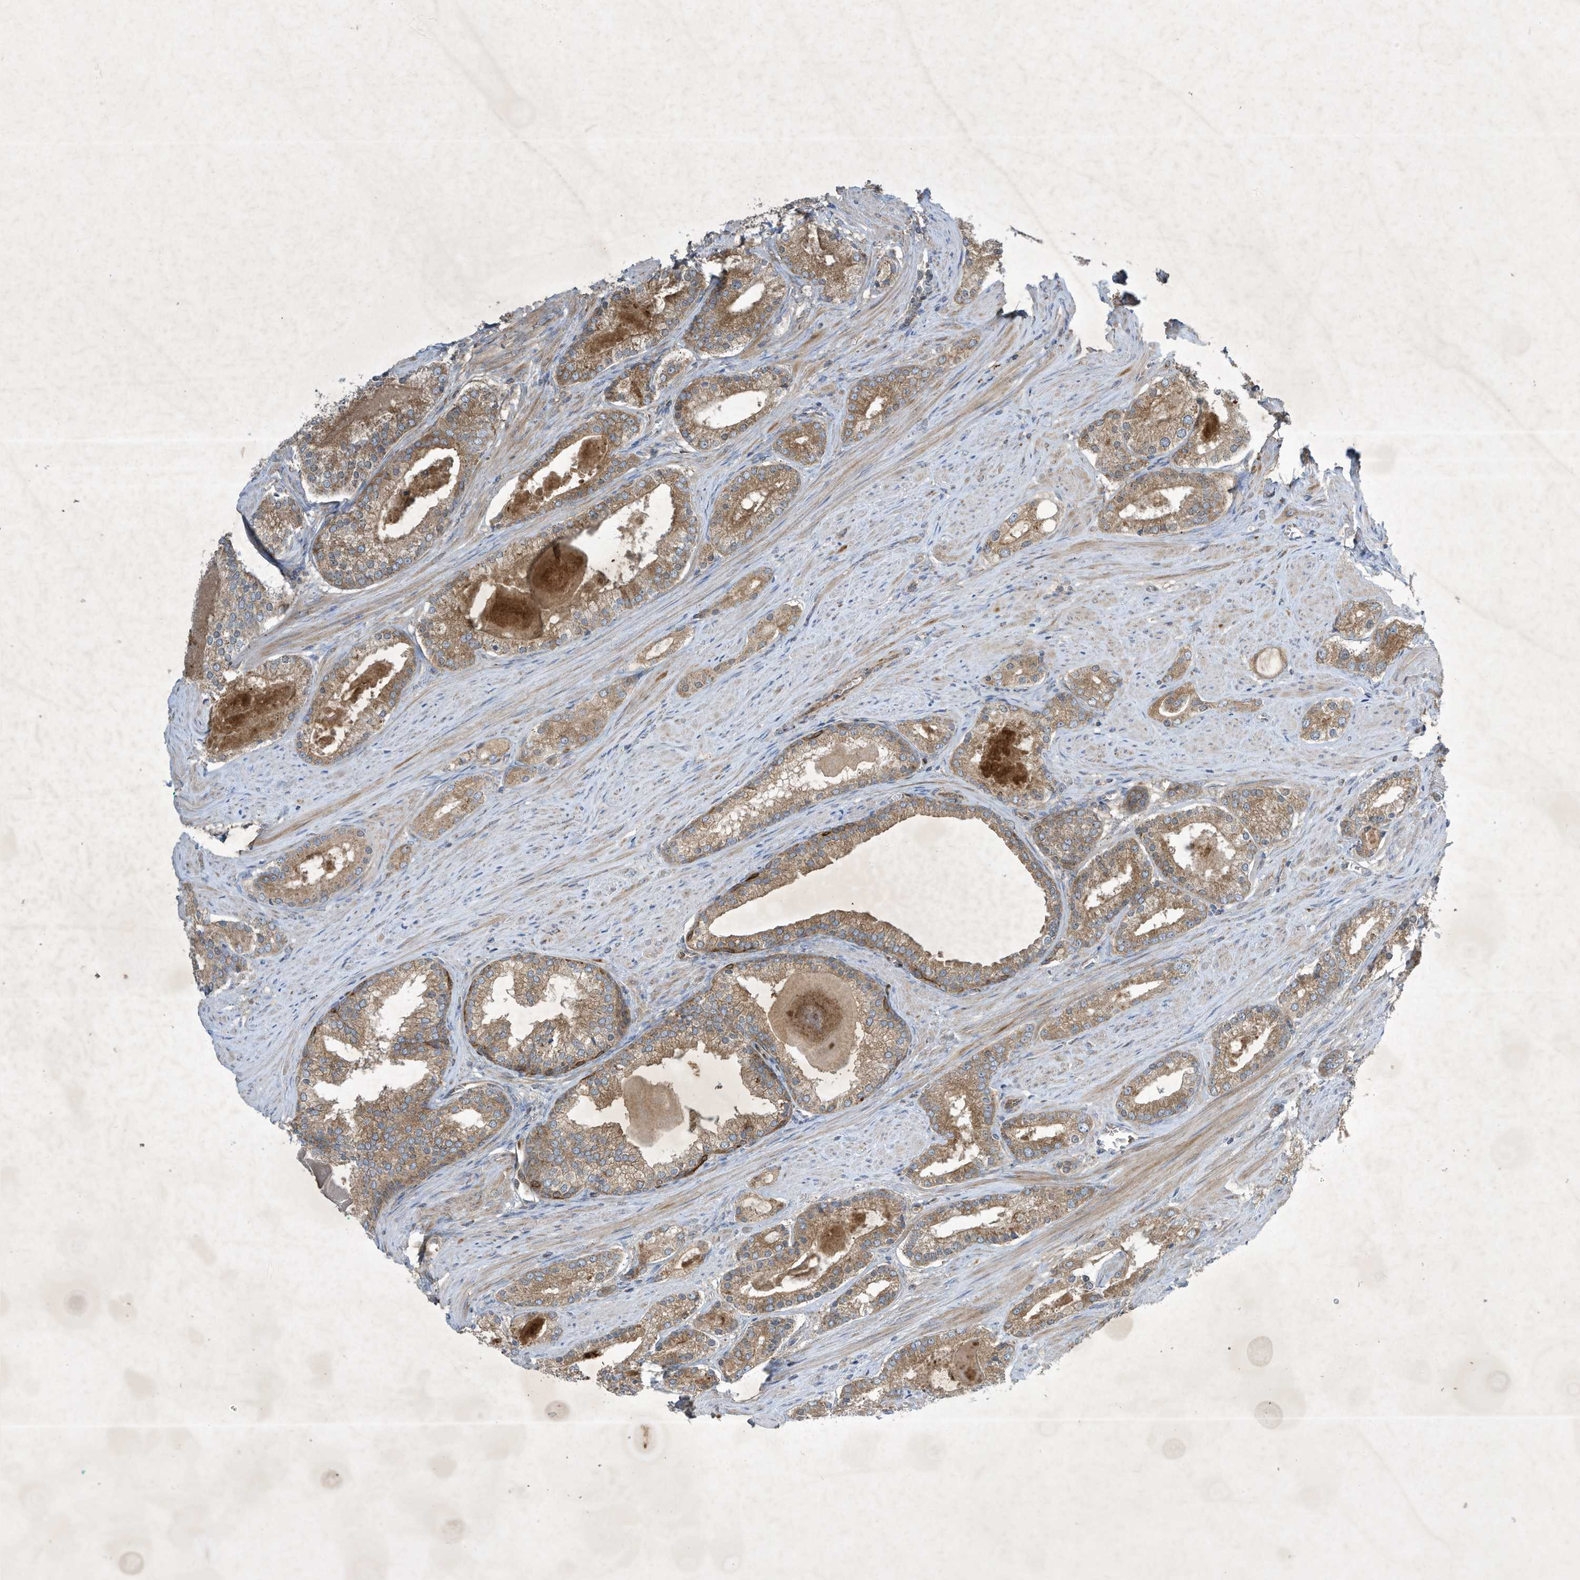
{"staining": {"intensity": "moderate", "quantity": ">75%", "location": "cytoplasmic/membranous"}, "tissue": "prostate cancer", "cell_type": "Tumor cells", "image_type": "cancer", "snomed": [{"axis": "morphology", "description": "Adenocarcinoma, Low grade"}, {"axis": "topography", "description": "Prostate"}], "caption": "Prostate low-grade adenocarcinoma tissue displays moderate cytoplasmic/membranous expression in about >75% of tumor cells", "gene": "SYNJ2", "patient": {"sex": "male", "age": 54}}